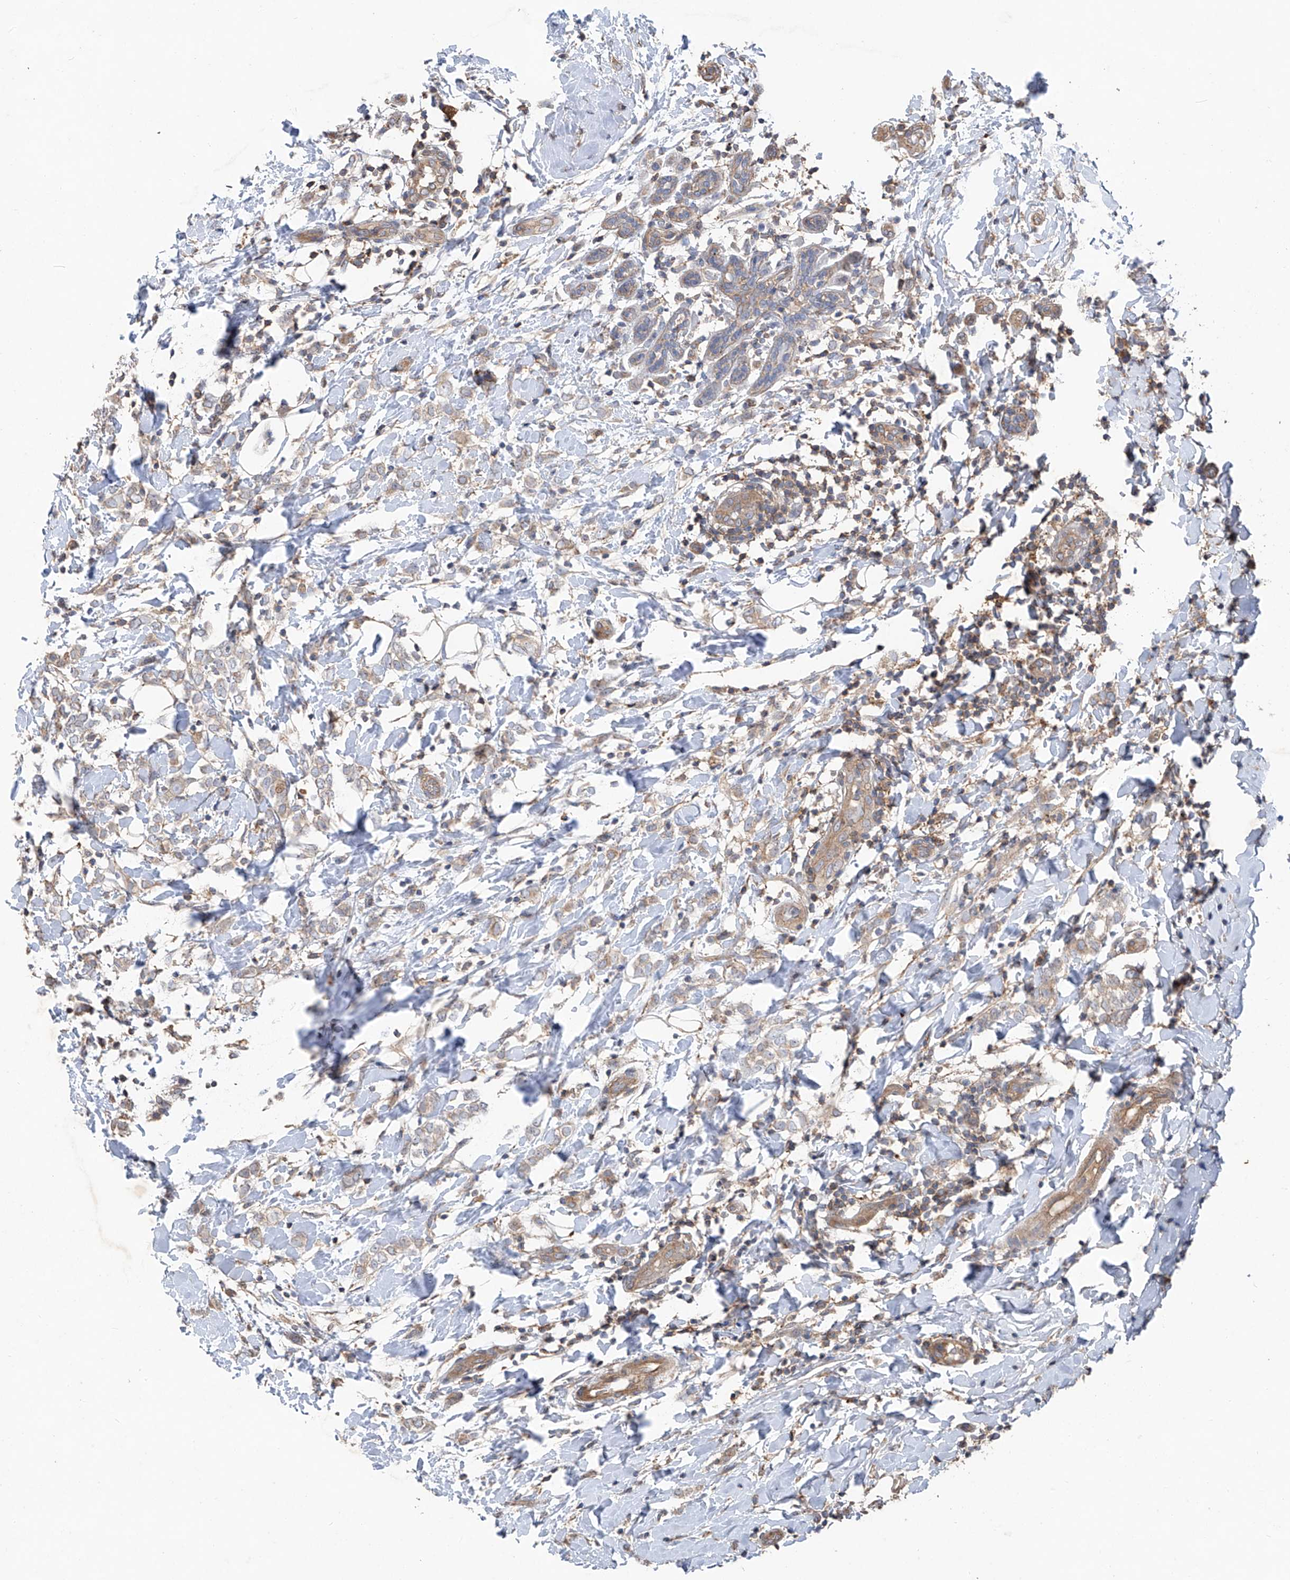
{"staining": {"intensity": "weak", "quantity": "25%-75%", "location": "cytoplasmic/membranous"}, "tissue": "breast cancer", "cell_type": "Tumor cells", "image_type": "cancer", "snomed": [{"axis": "morphology", "description": "Normal tissue, NOS"}, {"axis": "morphology", "description": "Lobular carcinoma"}, {"axis": "topography", "description": "Breast"}], "caption": "Lobular carcinoma (breast) stained with a brown dye shows weak cytoplasmic/membranous positive expression in approximately 25%-75% of tumor cells.", "gene": "EDN1", "patient": {"sex": "female", "age": 47}}